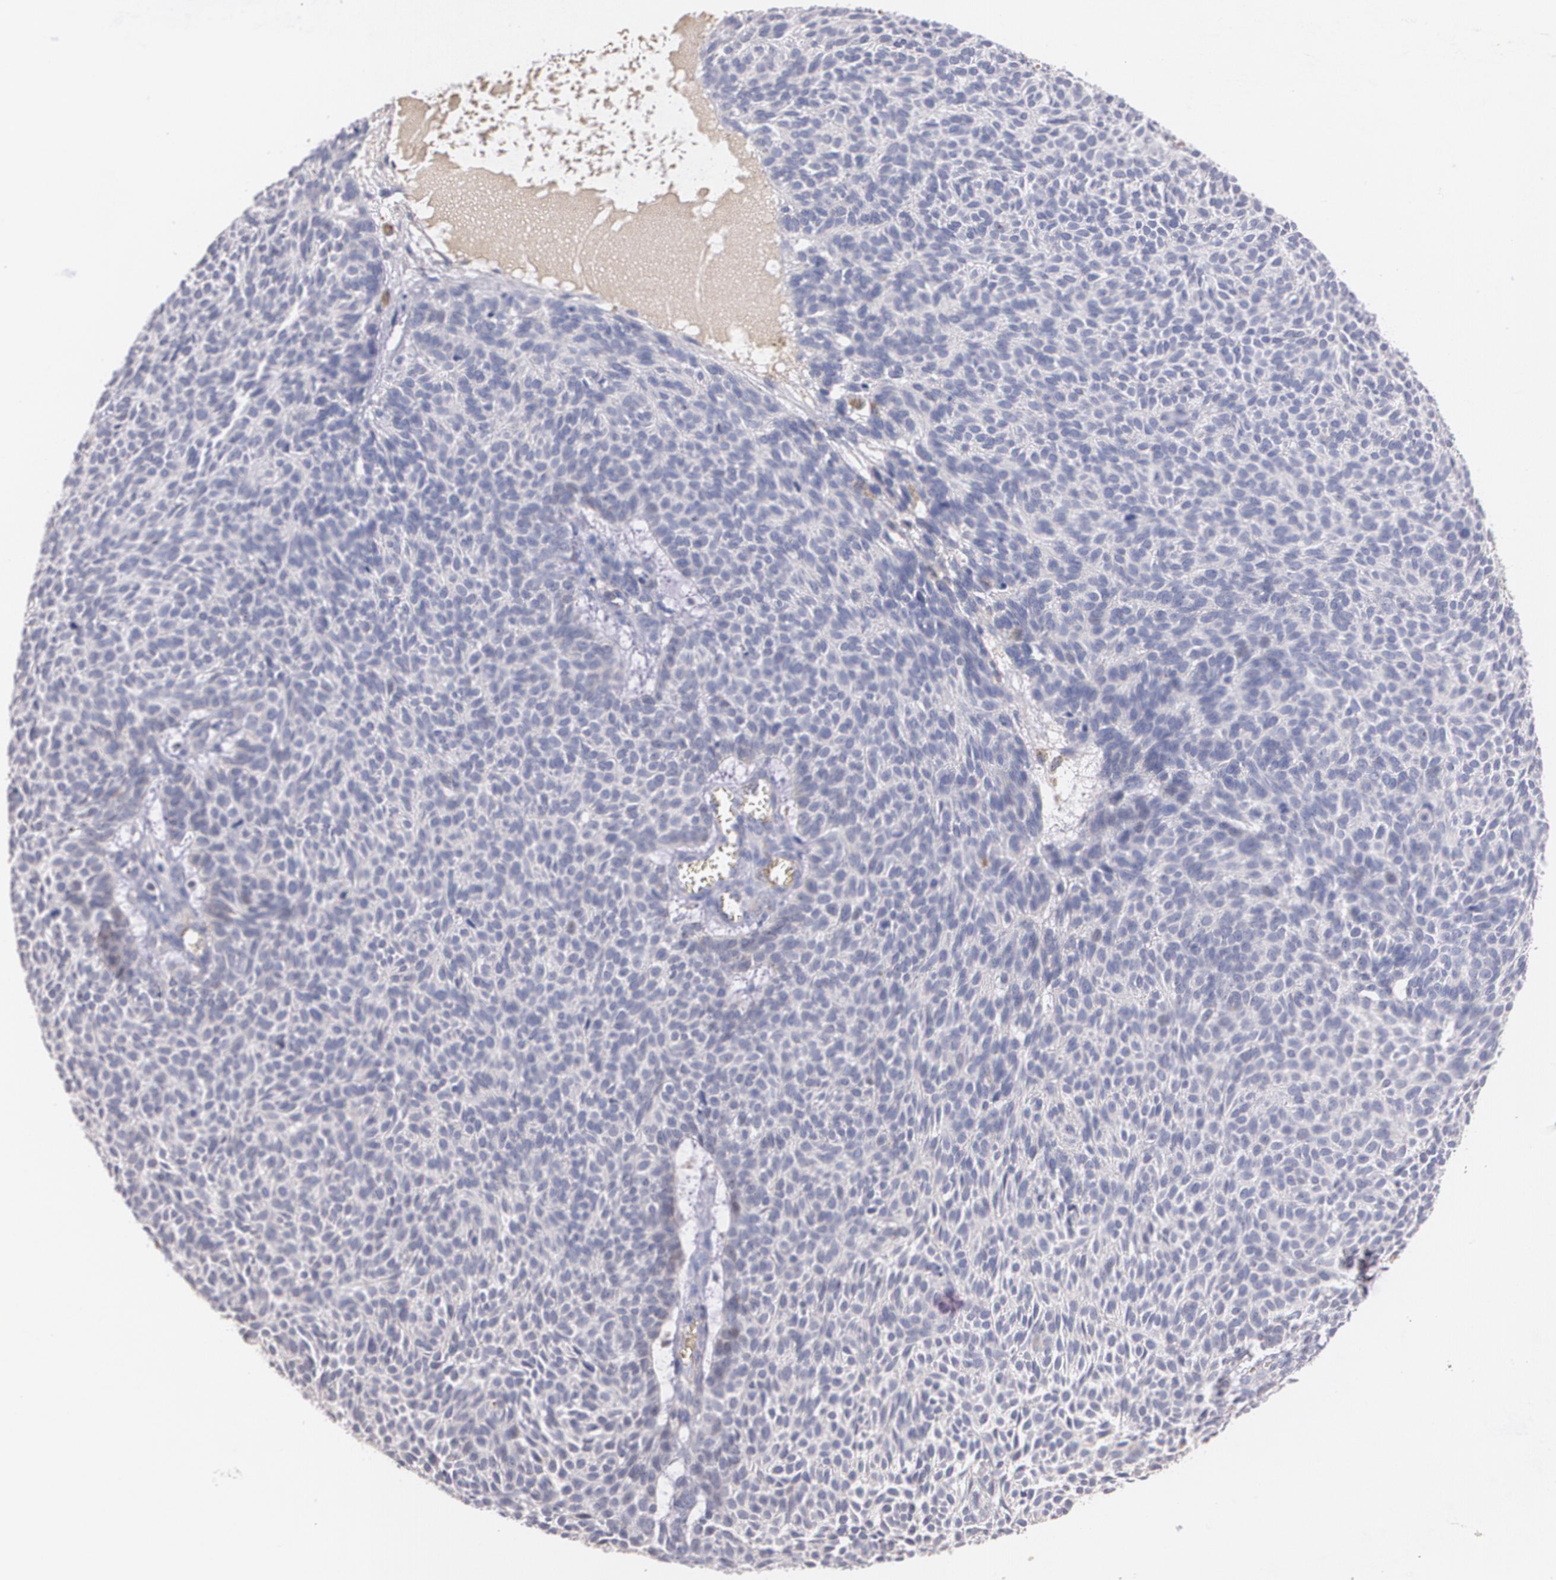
{"staining": {"intensity": "weak", "quantity": "<25%", "location": "cytoplasmic/membranous"}, "tissue": "skin cancer", "cell_type": "Tumor cells", "image_type": "cancer", "snomed": [{"axis": "morphology", "description": "Basal cell carcinoma"}, {"axis": "topography", "description": "Skin"}], "caption": "This is an immunohistochemistry histopathology image of human skin cancer. There is no positivity in tumor cells.", "gene": "AMBP", "patient": {"sex": "male", "age": 63}}